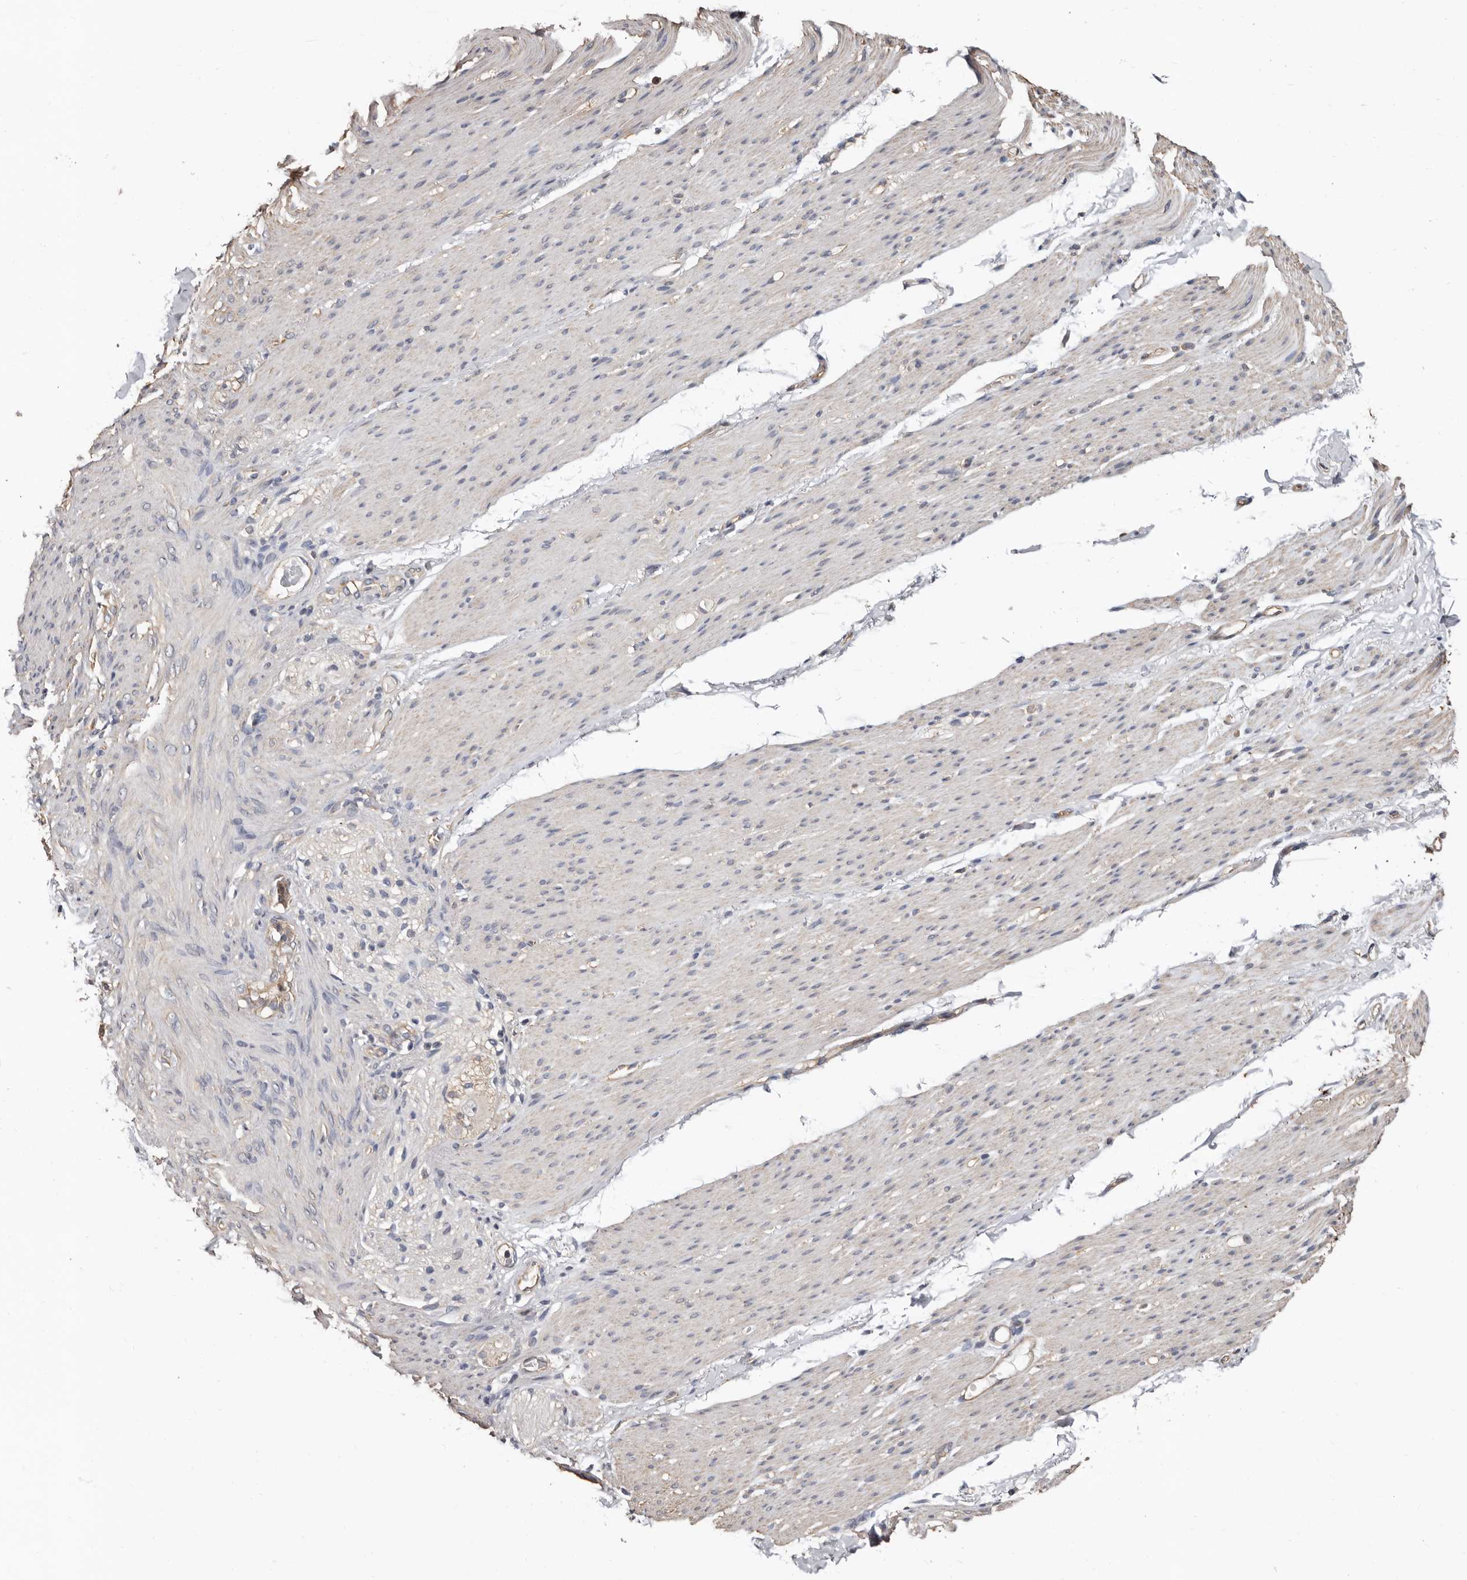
{"staining": {"intensity": "negative", "quantity": "none", "location": "none"}, "tissue": "smooth muscle", "cell_type": "Smooth muscle cells", "image_type": "normal", "snomed": [{"axis": "morphology", "description": "Normal tissue, NOS"}, {"axis": "topography", "description": "Colon"}, {"axis": "topography", "description": "Peripheral nerve tissue"}], "caption": "This micrograph is of unremarkable smooth muscle stained with immunohistochemistry (IHC) to label a protein in brown with the nuclei are counter-stained blue. There is no positivity in smooth muscle cells. (DAB (3,3'-diaminobenzidine) IHC with hematoxylin counter stain).", "gene": "MRPL18", "patient": {"sex": "female", "age": 61}}